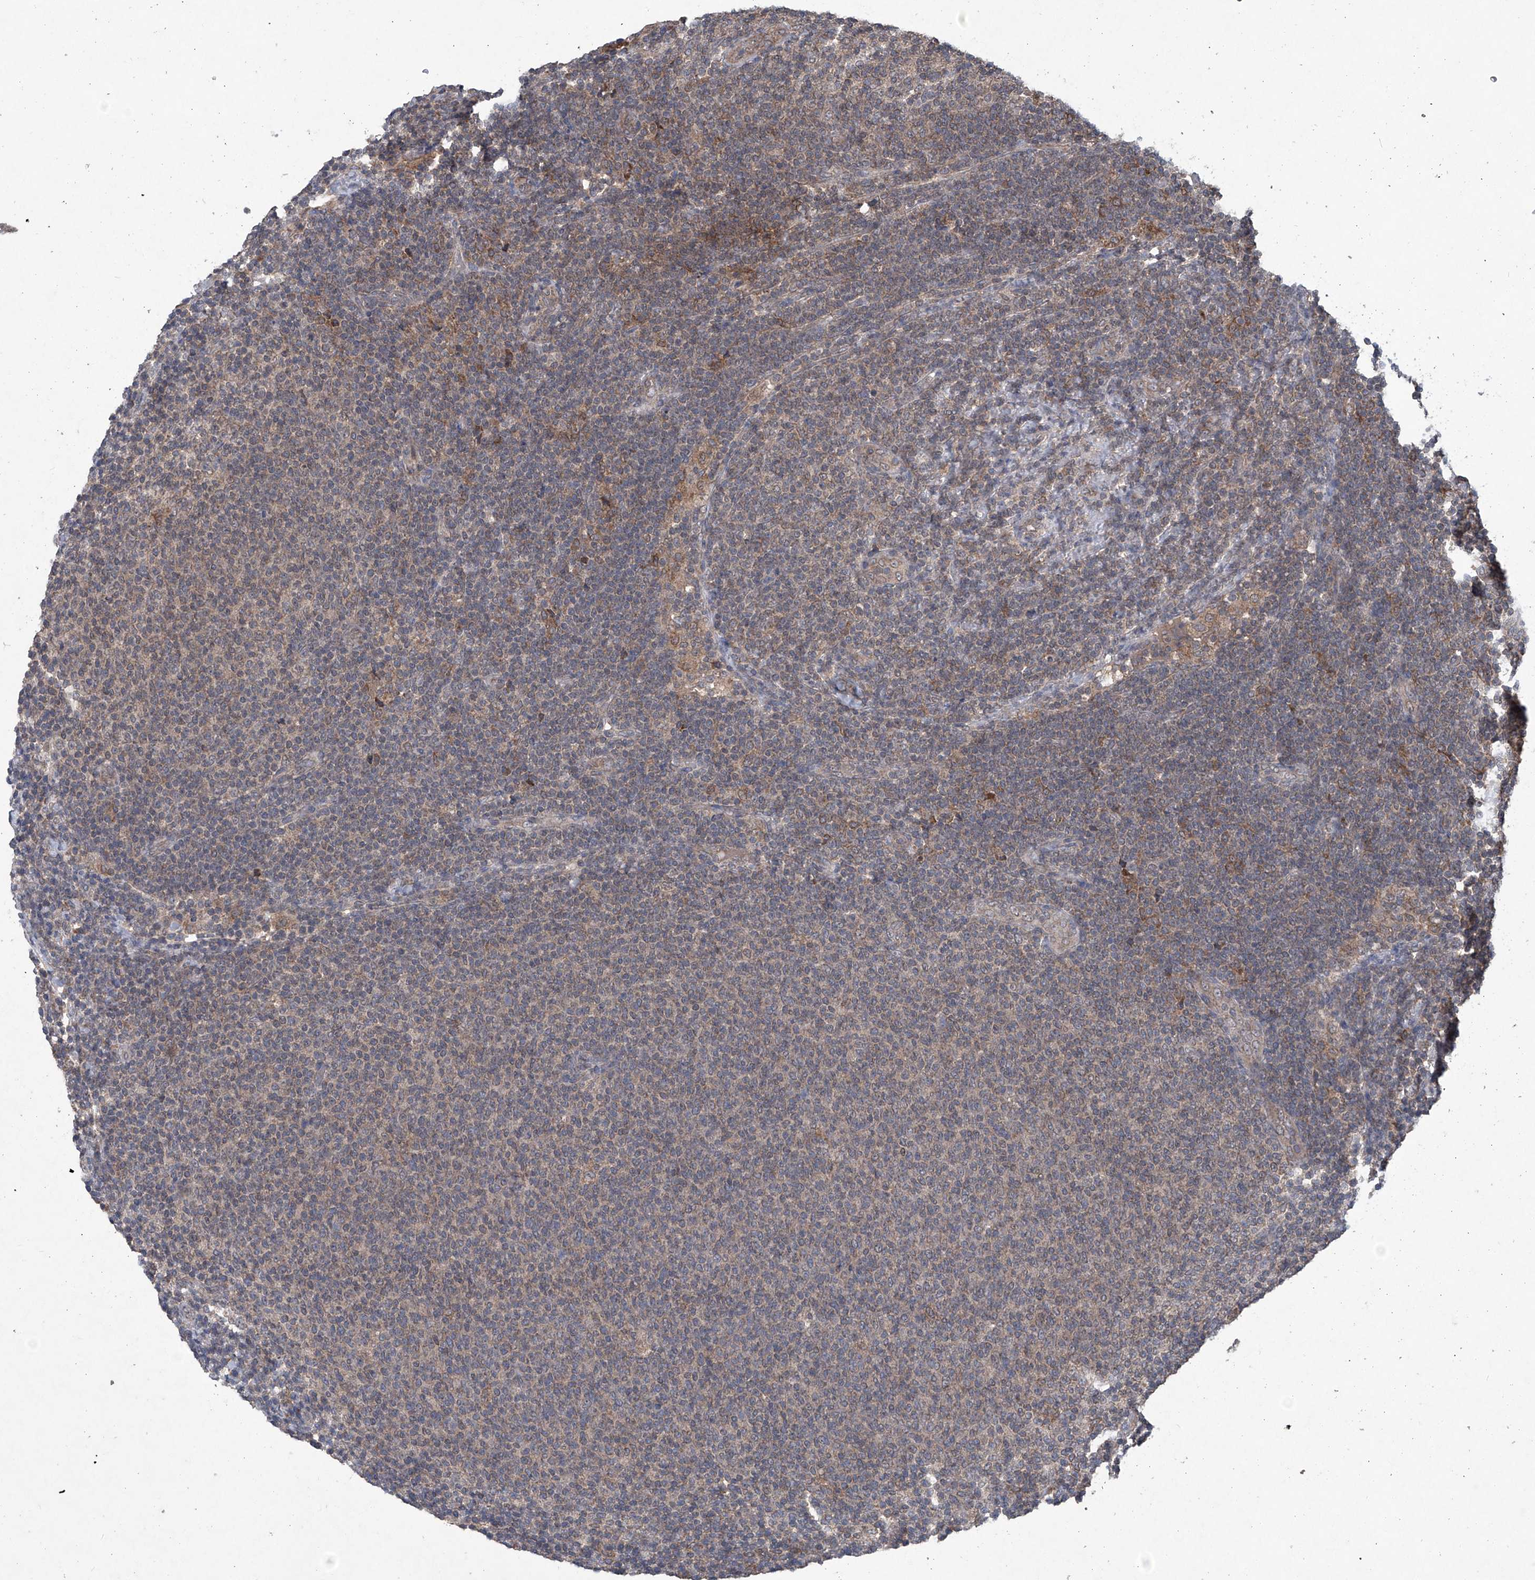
{"staining": {"intensity": "weak", "quantity": "25%-75%", "location": "cytoplasmic/membranous"}, "tissue": "lymphoma", "cell_type": "Tumor cells", "image_type": "cancer", "snomed": [{"axis": "morphology", "description": "Malignant lymphoma, non-Hodgkin's type, Low grade"}, {"axis": "topography", "description": "Lymph node"}], "caption": "Immunohistochemical staining of human low-grade malignant lymphoma, non-Hodgkin's type displays weak cytoplasmic/membranous protein expression in about 25%-75% of tumor cells. (Brightfield microscopy of DAB IHC at high magnification).", "gene": "SUMF2", "patient": {"sex": "male", "age": 66}}